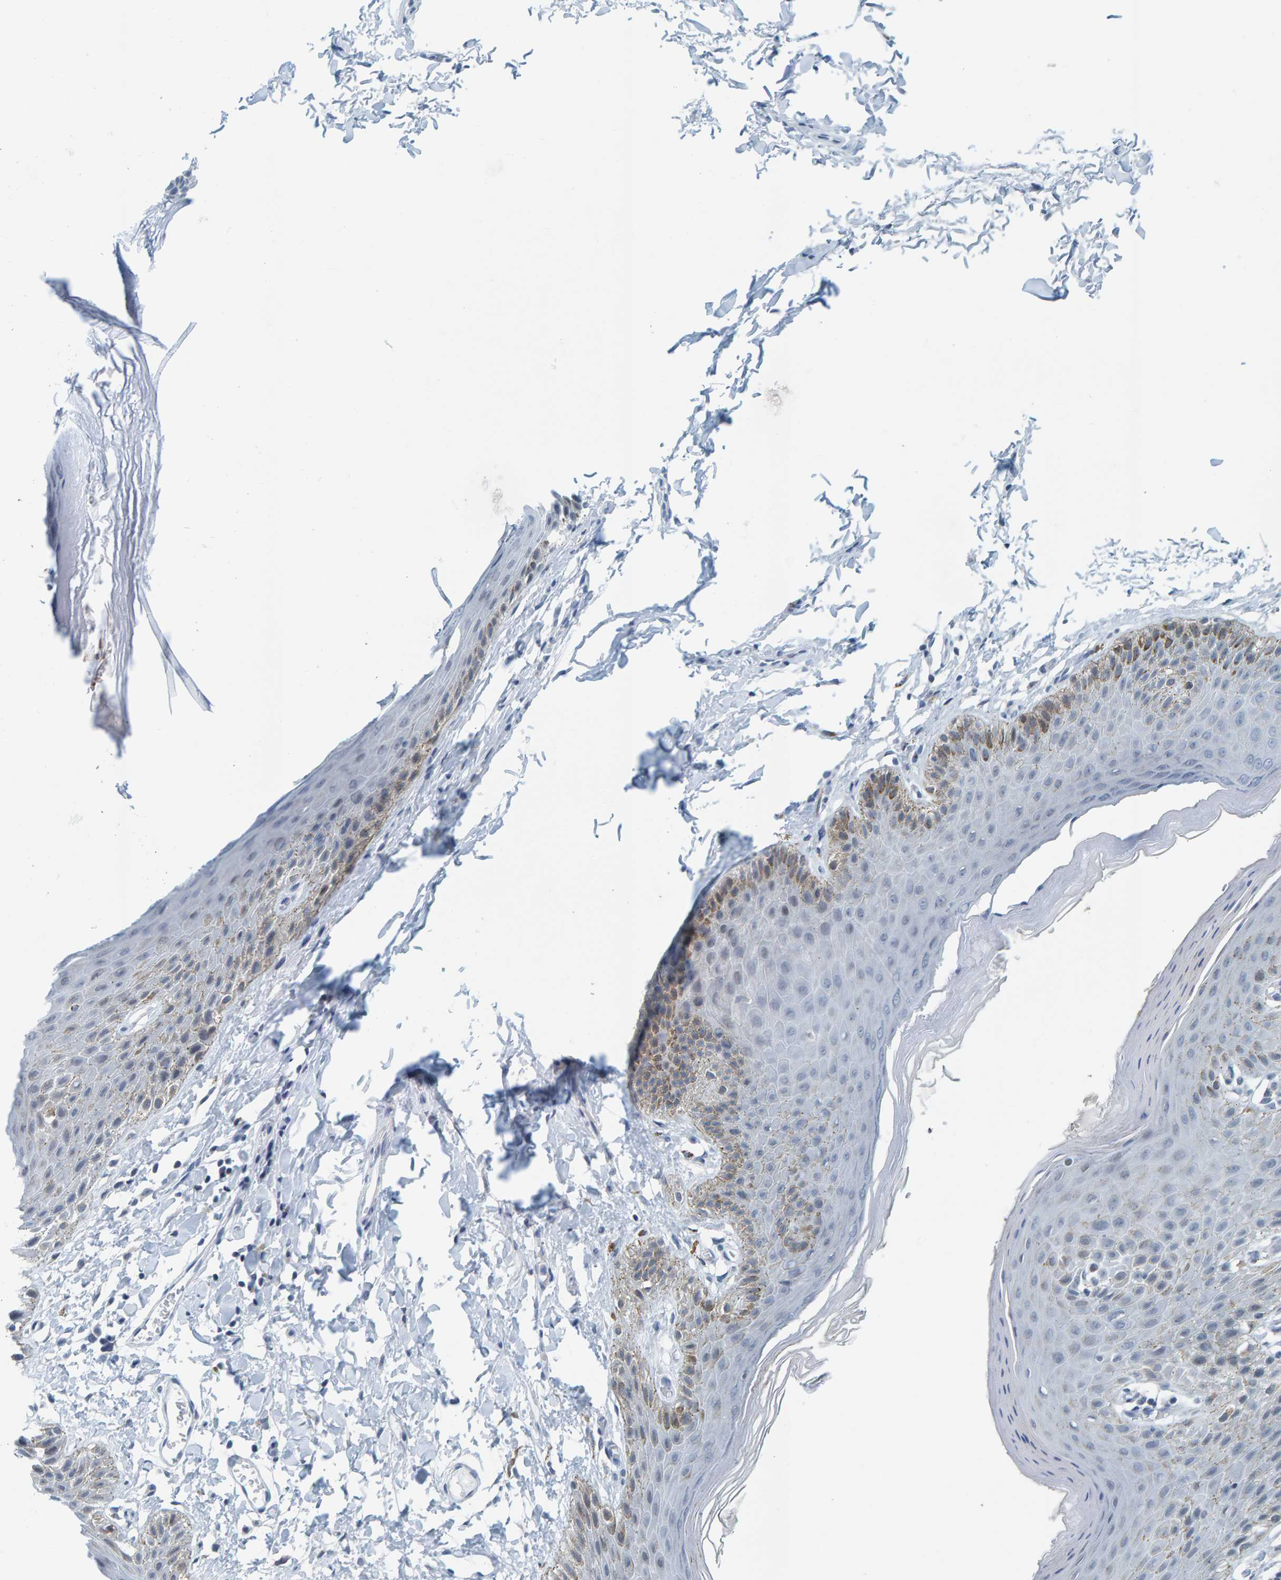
{"staining": {"intensity": "moderate", "quantity": "<25%", "location": "cytoplasmic/membranous"}, "tissue": "skin", "cell_type": "Epidermal cells", "image_type": "normal", "snomed": [{"axis": "morphology", "description": "Normal tissue, NOS"}, {"axis": "topography", "description": "Anal"}, {"axis": "topography", "description": "Peripheral nerve tissue"}], "caption": "IHC photomicrograph of benign skin: skin stained using immunohistochemistry (IHC) exhibits low levels of moderate protein expression localized specifically in the cytoplasmic/membranous of epidermal cells, appearing as a cytoplasmic/membranous brown color.", "gene": "CNP", "patient": {"sex": "male", "age": 44}}